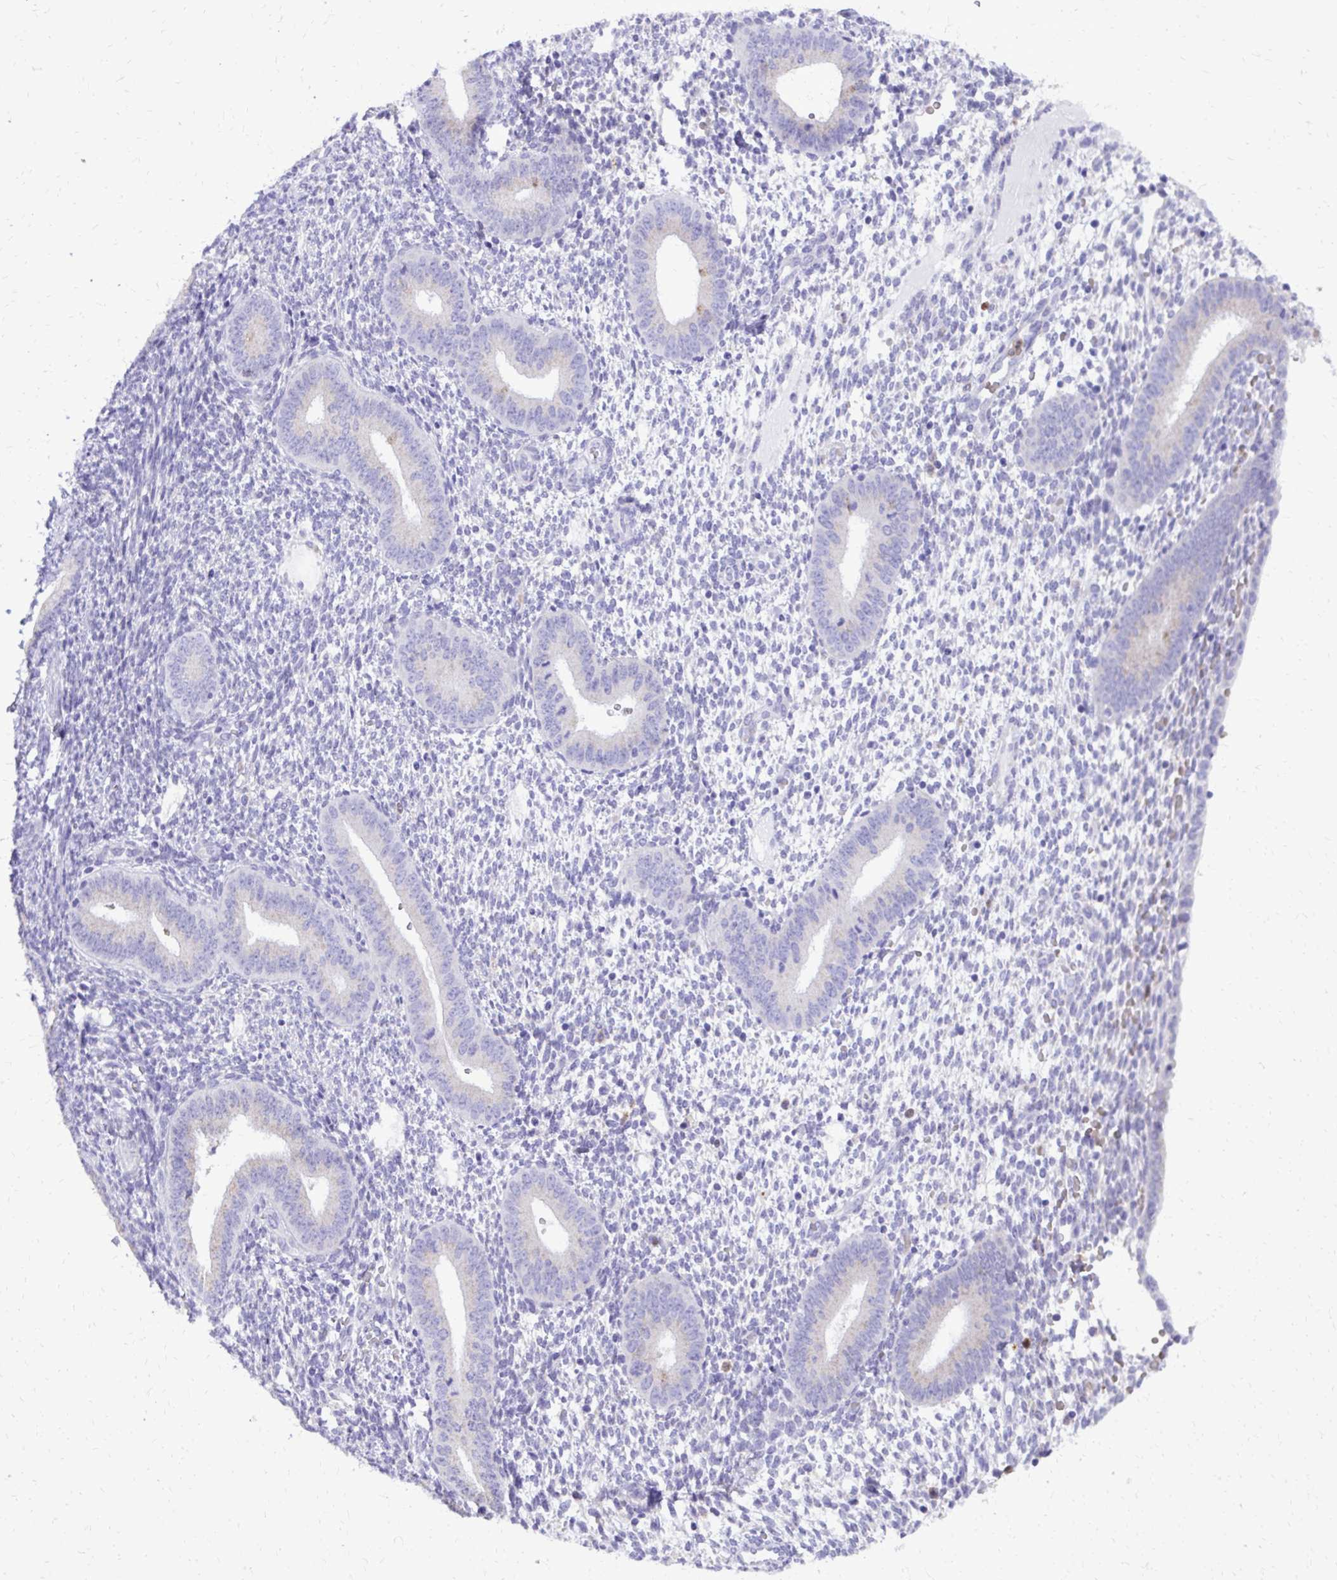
{"staining": {"intensity": "negative", "quantity": "none", "location": "none"}, "tissue": "endometrium", "cell_type": "Cells in endometrial stroma", "image_type": "normal", "snomed": [{"axis": "morphology", "description": "Normal tissue, NOS"}, {"axis": "topography", "description": "Endometrium"}], "caption": "Photomicrograph shows no protein staining in cells in endometrial stroma of normal endometrium.", "gene": "CAT", "patient": {"sex": "female", "age": 40}}